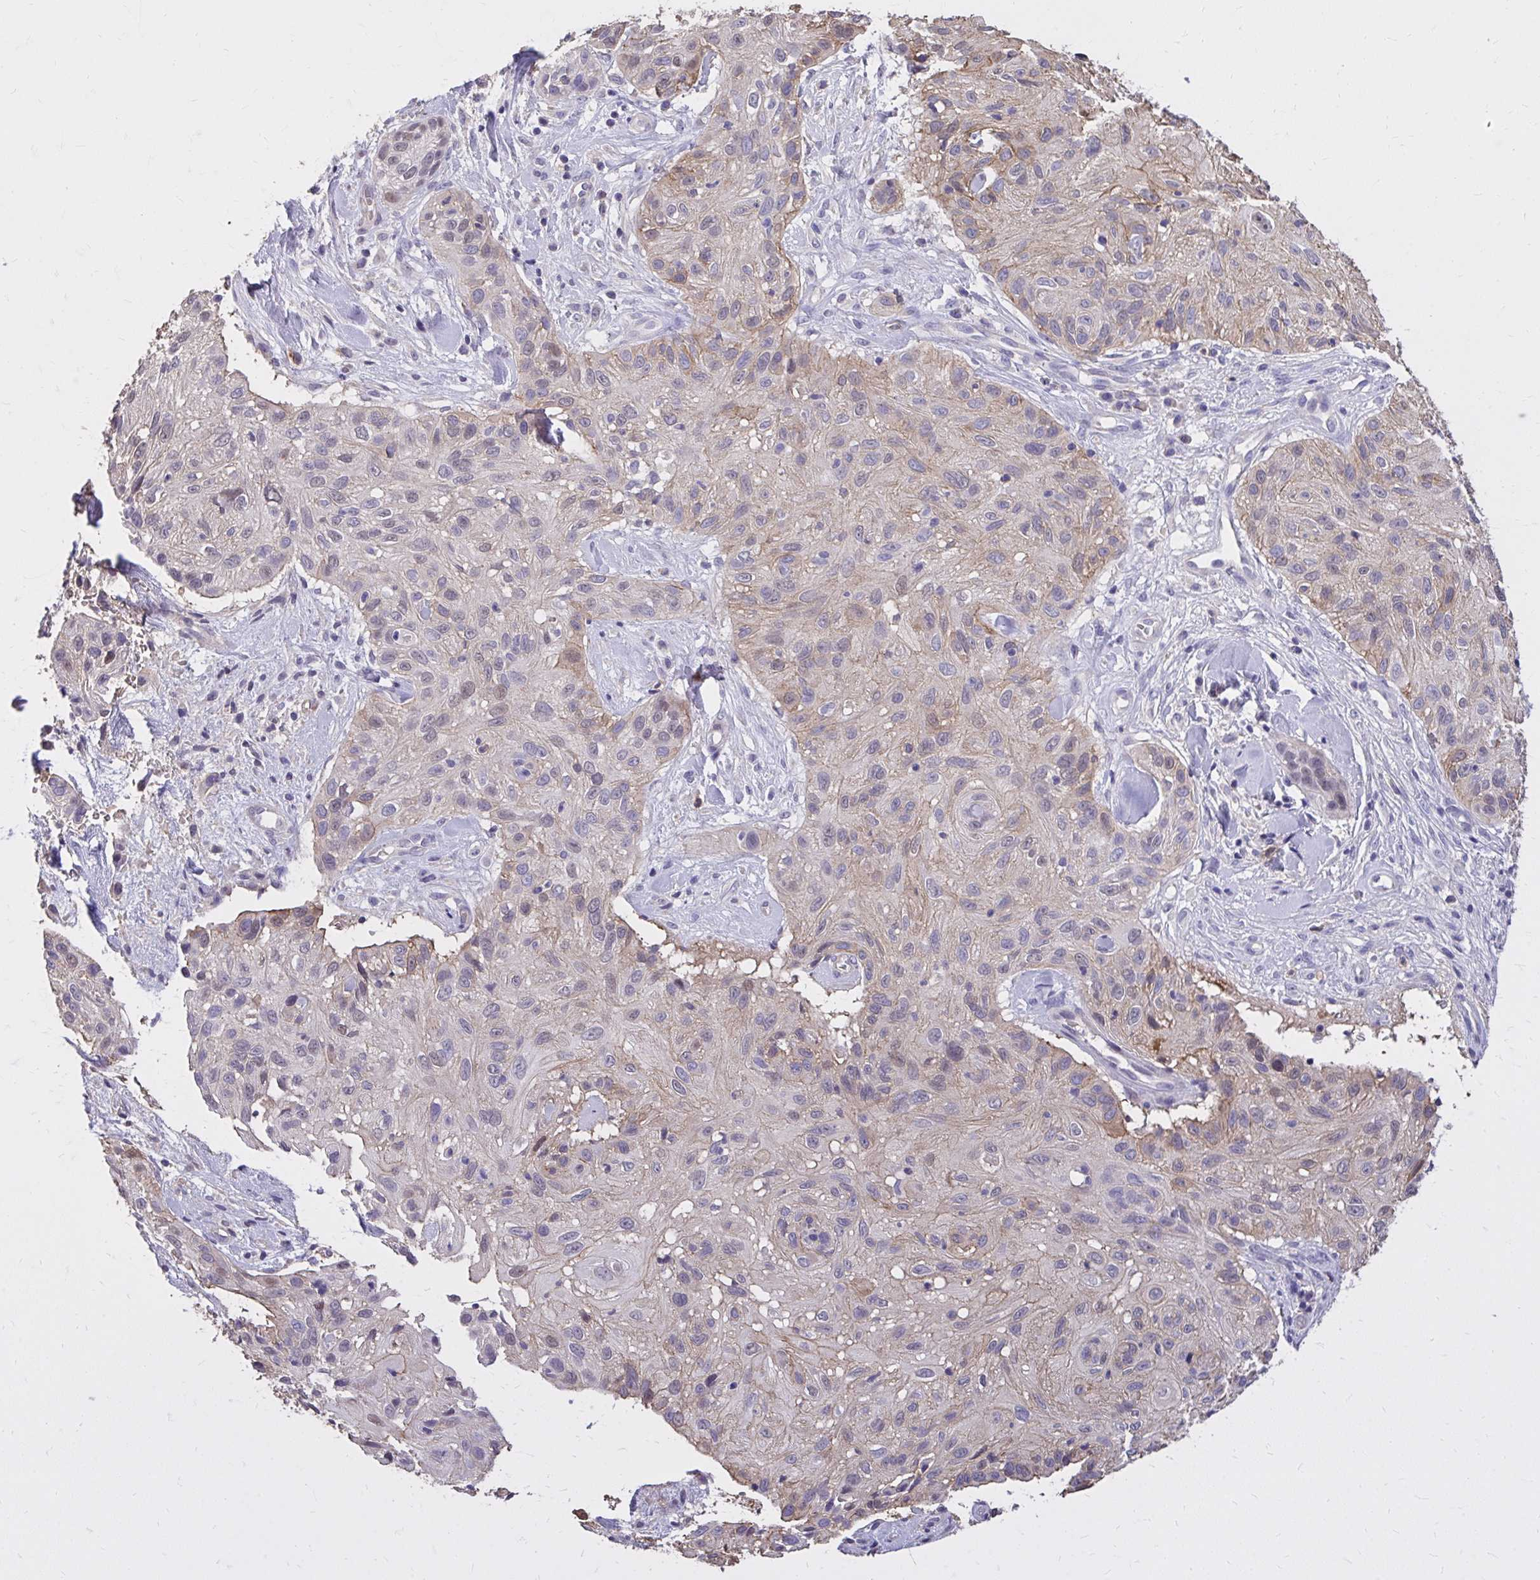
{"staining": {"intensity": "weak", "quantity": "25%-75%", "location": "cytoplasmic/membranous"}, "tissue": "skin cancer", "cell_type": "Tumor cells", "image_type": "cancer", "snomed": [{"axis": "morphology", "description": "Squamous cell carcinoma, NOS"}, {"axis": "topography", "description": "Skin"}], "caption": "Skin cancer (squamous cell carcinoma) stained with DAB (3,3'-diaminobenzidine) immunohistochemistry shows low levels of weak cytoplasmic/membranous staining in approximately 25%-75% of tumor cells.", "gene": "EPB41L1", "patient": {"sex": "male", "age": 82}}